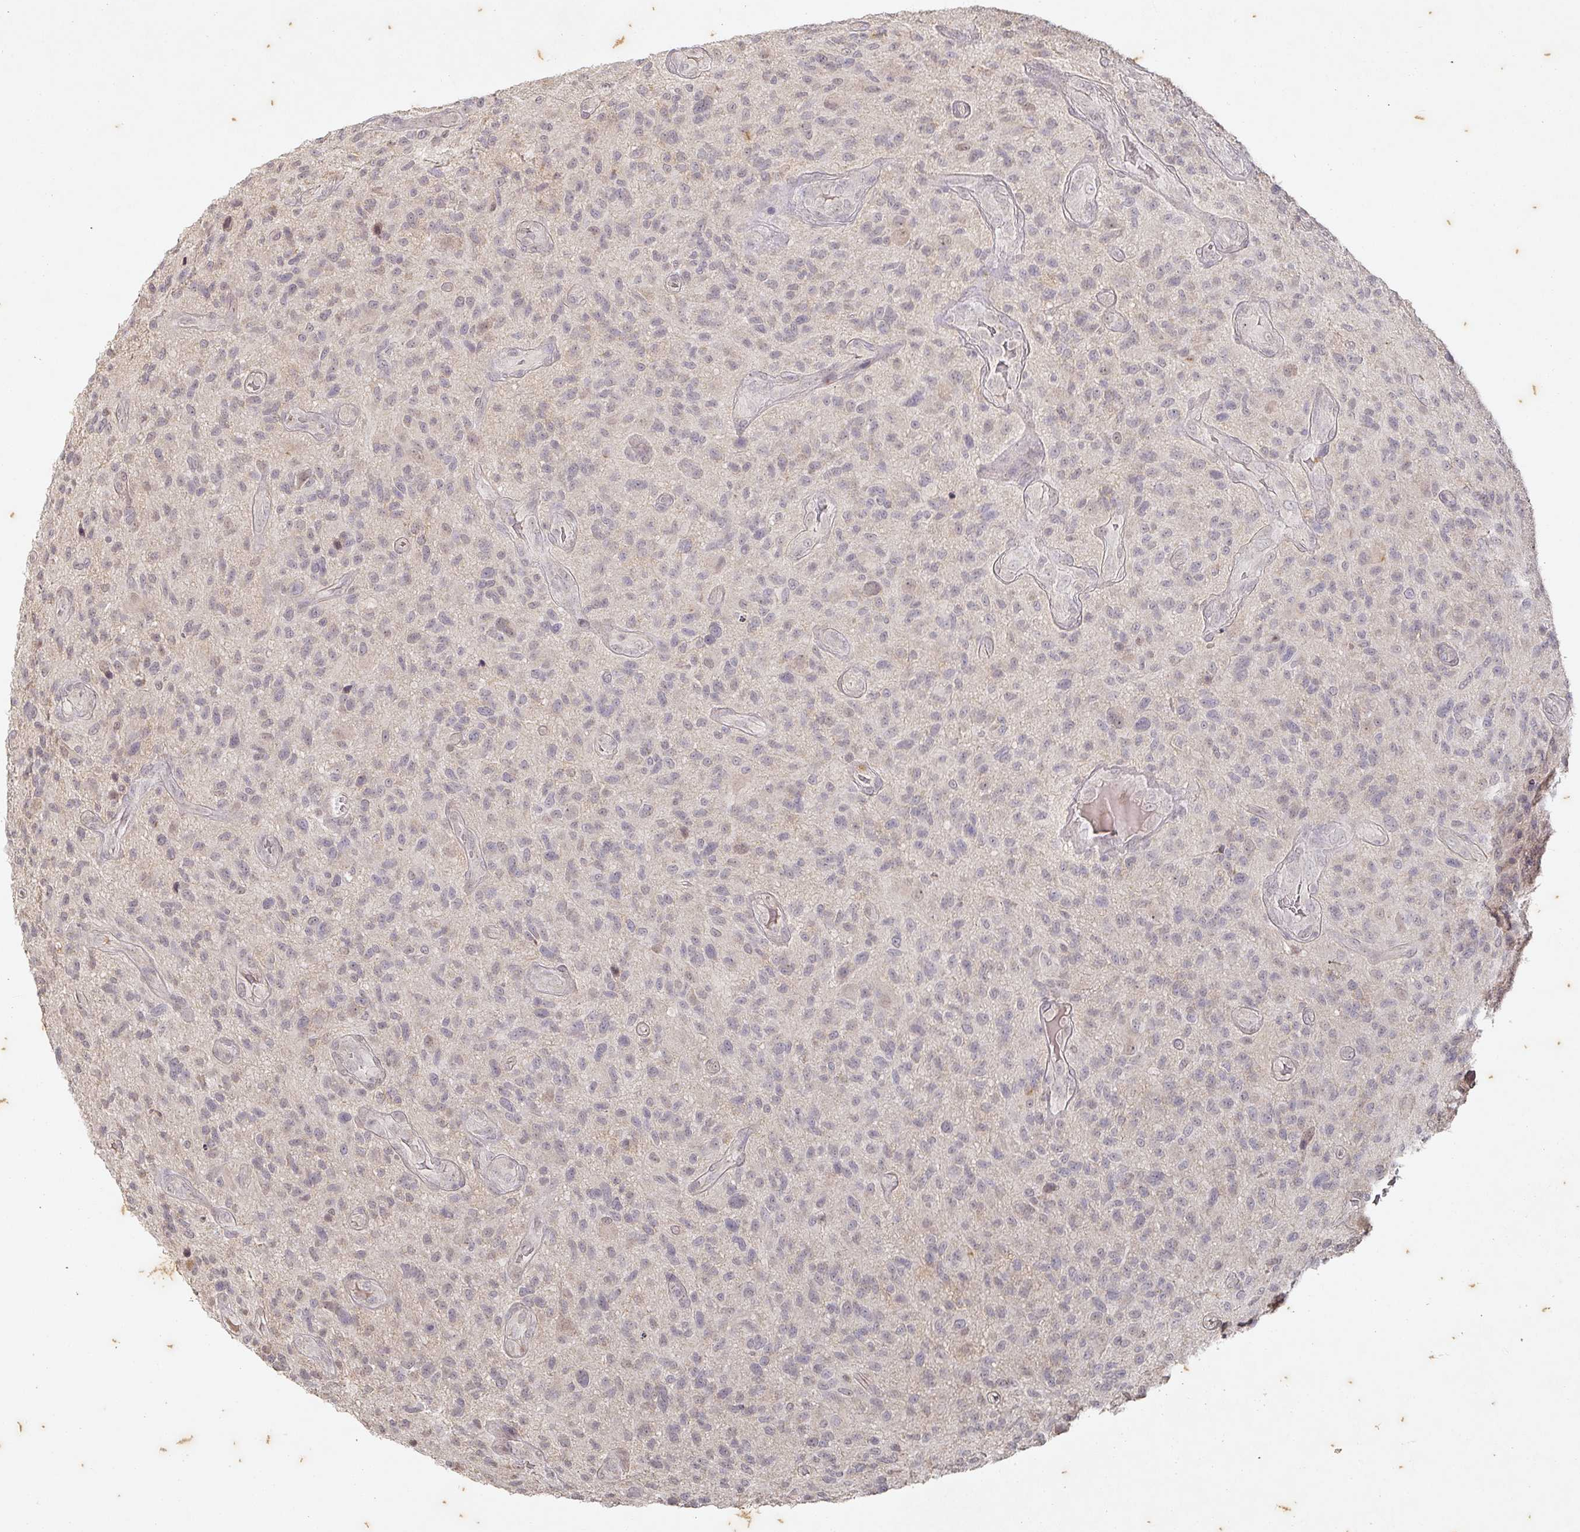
{"staining": {"intensity": "weak", "quantity": "<25%", "location": "cytoplasmic/membranous"}, "tissue": "glioma", "cell_type": "Tumor cells", "image_type": "cancer", "snomed": [{"axis": "morphology", "description": "Glioma, malignant, High grade"}, {"axis": "topography", "description": "Brain"}], "caption": "The immunohistochemistry (IHC) image has no significant staining in tumor cells of glioma tissue. (Stains: DAB IHC with hematoxylin counter stain, Microscopy: brightfield microscopy at high magnification).", "gene": "CAPN5", "patient": {"sex": "male", "age": 47}}